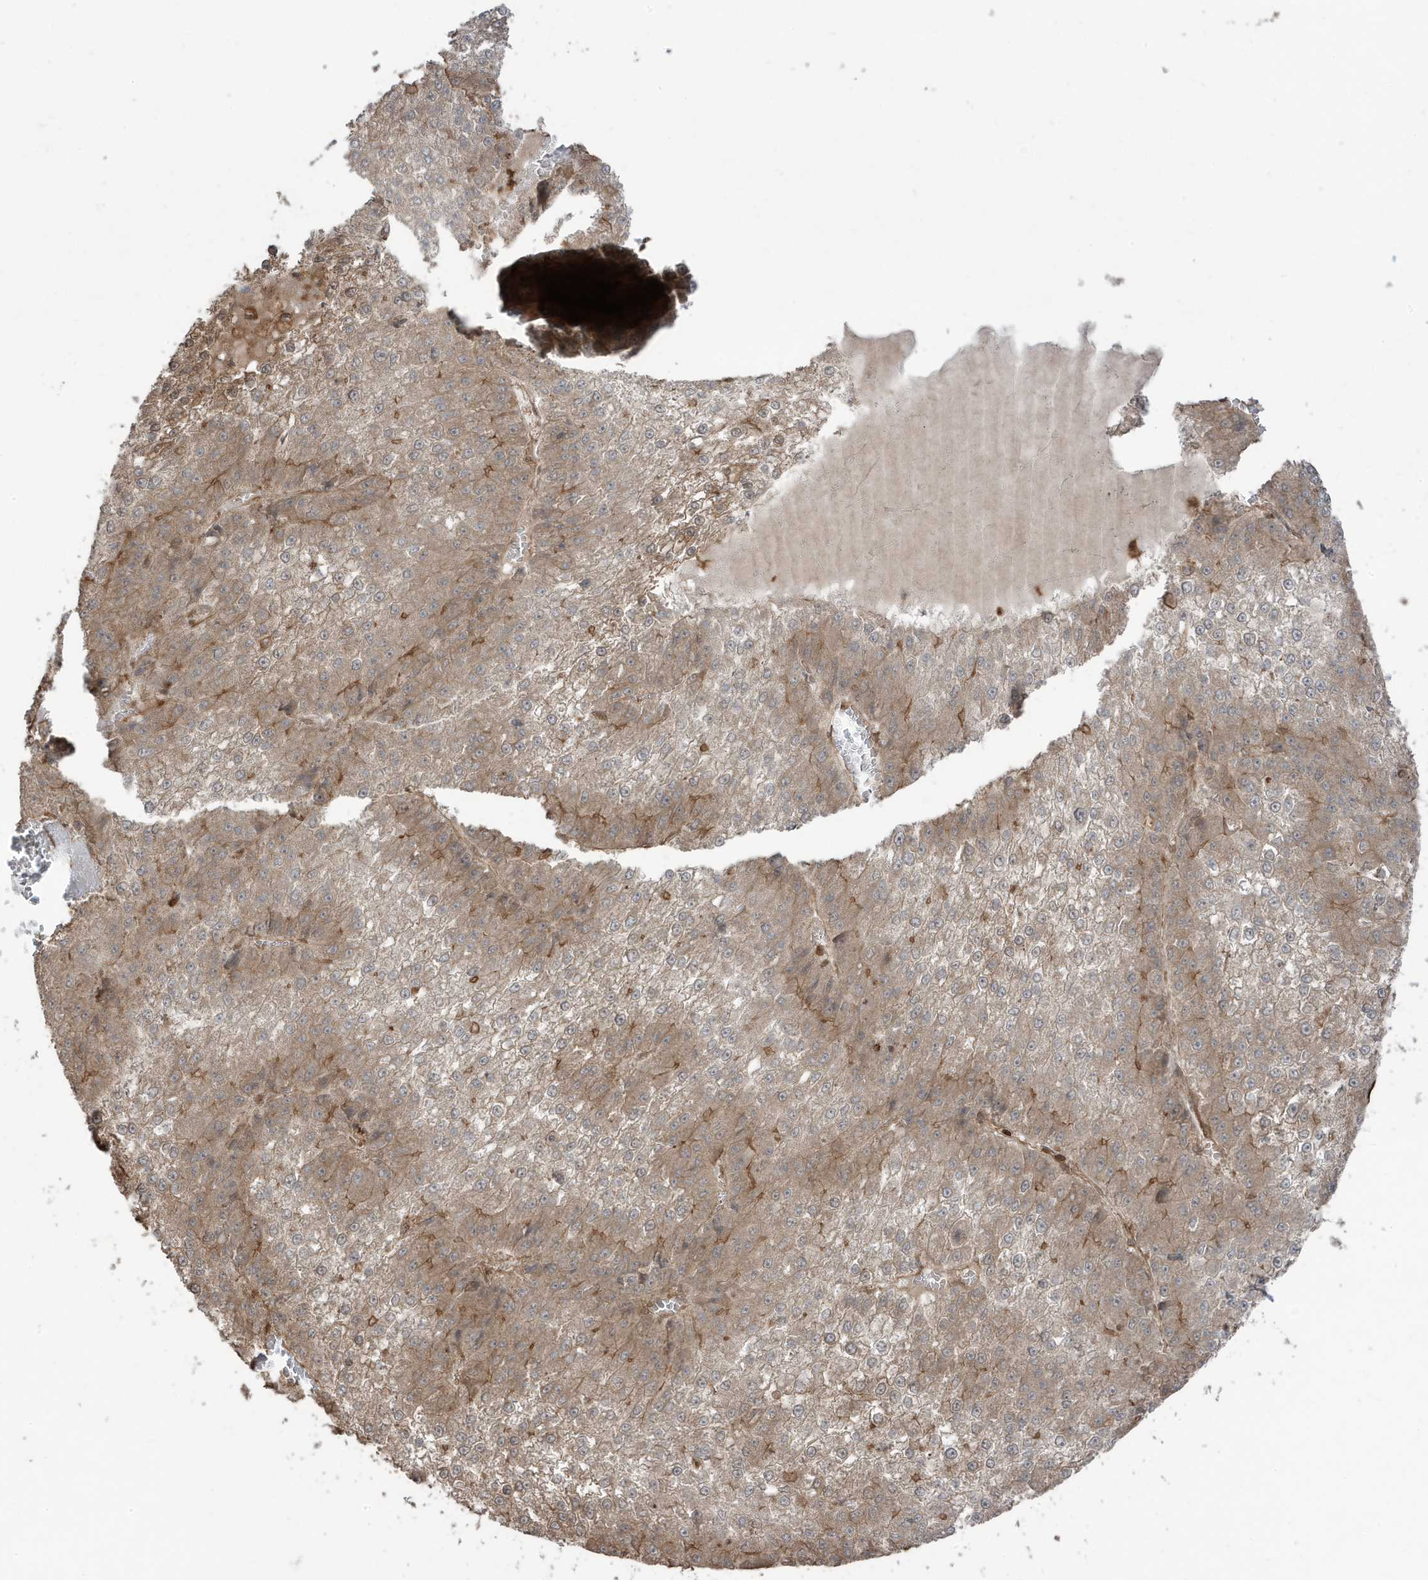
{"staining": {"intensity": "weak", "quantity": "25%-75%", "location": "cytoplasmic/membranous"}, "tissue": "liver cancer", "cell_type": "Tumor cells", "image_type": "cancer", "snomed": [{"axis": "morphology", "description": "Carcinoma, Hepatocellular, NOS"}, {"axis": "topography", "description": "Liver"}], "caption": "Liver cancer (hepatocellular carcinoma) stained with a brown dye displays weak cytoplasmic/membranous positive positivity in about 25%-75% of tumor cells.", "gene": "ASAP1", "patient": {"sex": "female", "age": 73}}